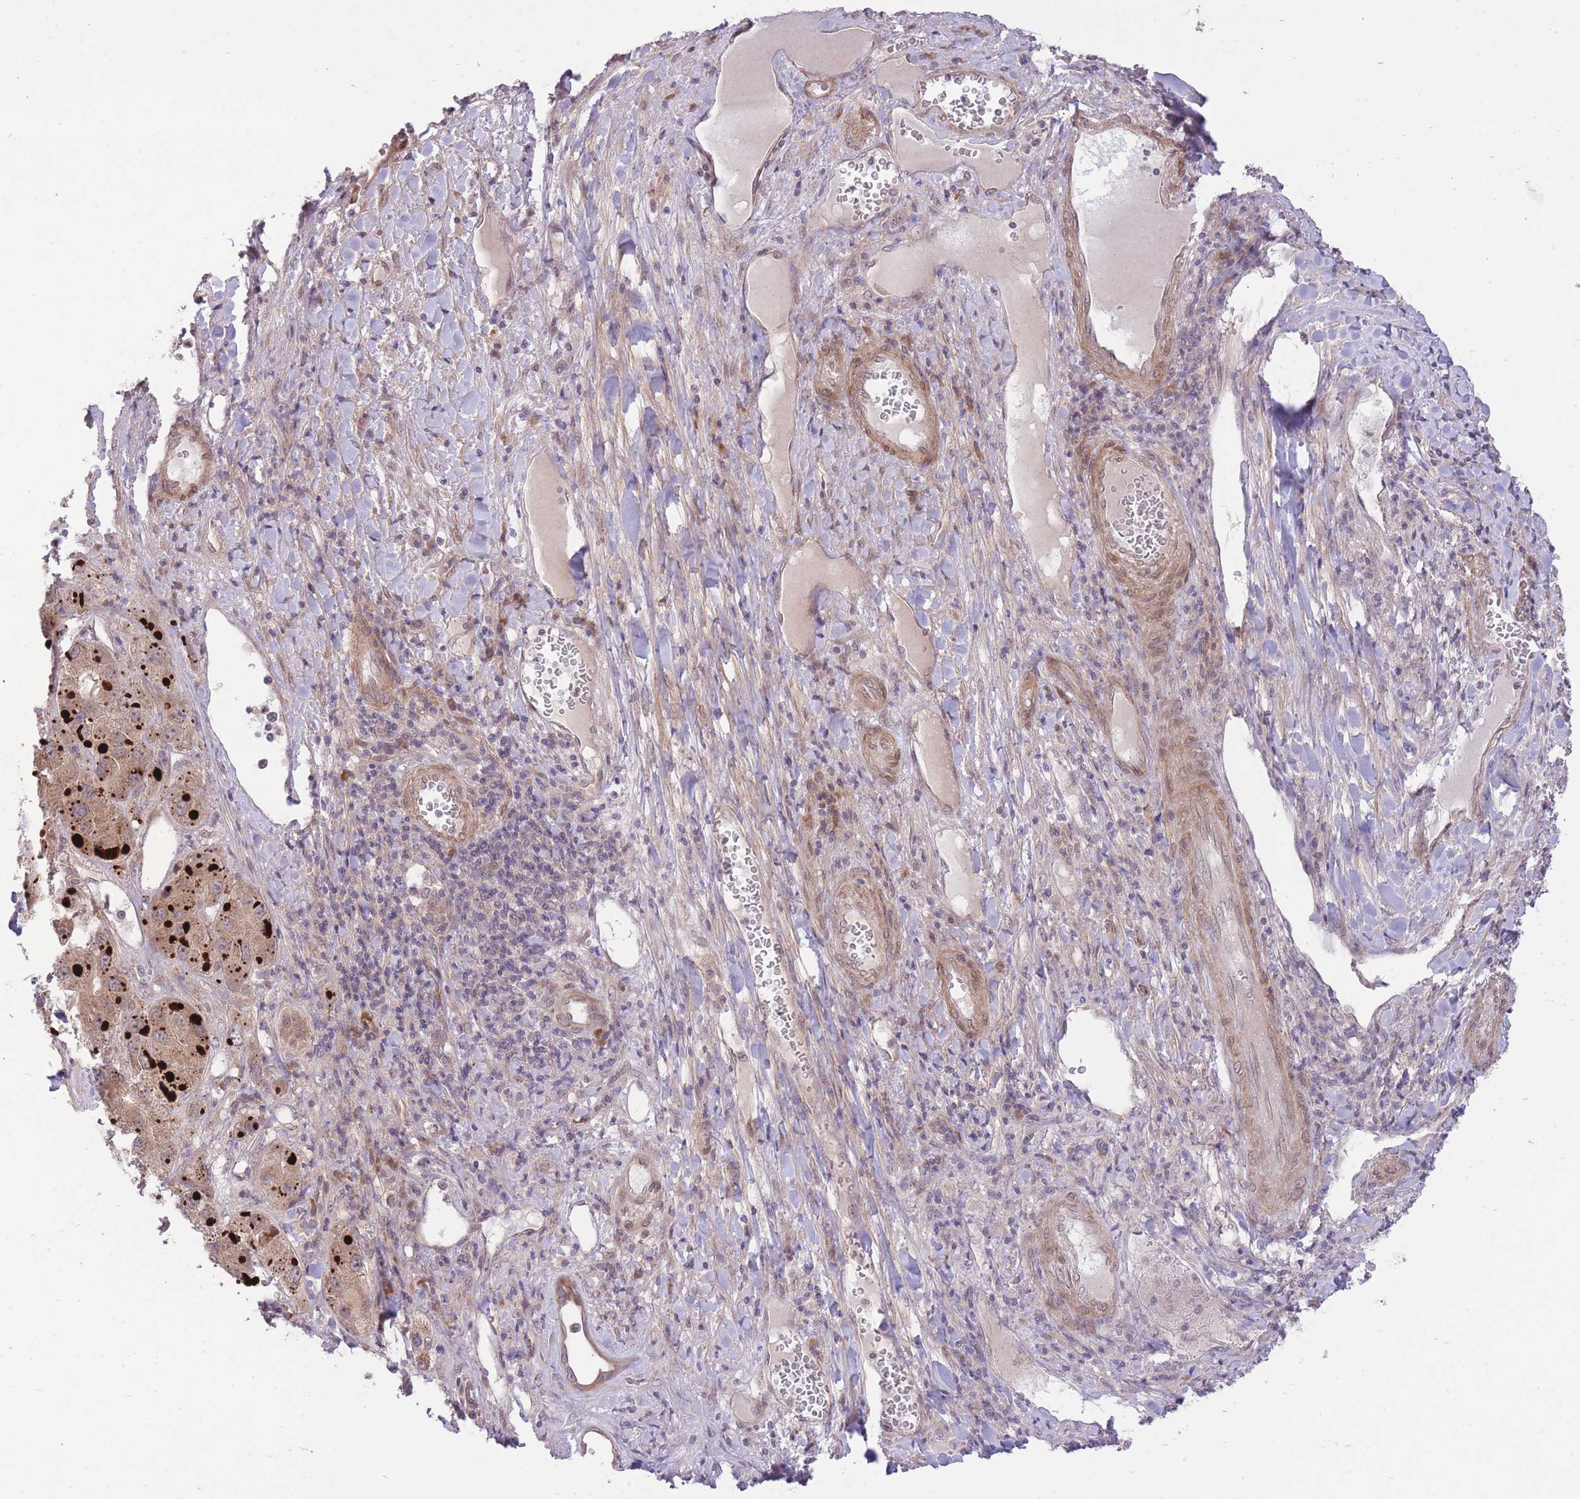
{"staining": {"intensity": "moderate", "quantity": ">75%", "location": "cytoplasmic/membranous"}, "tissue": "liver cancer", "cell_type": "Tumor cells", "image_type": "cancer", "snomed": [{"axis": "morphology", "description": "Carcinoma, Hepatocellular, NOS"}, {"axis": "topography", "description": "Liver"}], "caption": "DAB immunohistochemical staining of liver cancer (hepatocellular carcinoma) exhibits moderate cytoplasmic/membranous protein staining in approximately >75% of tumor cells. (DAB = brown stain, brightfield microscopy at high magnification).", "gene": "ELOA2", "patient": {"sex": "female", "age": 73}}